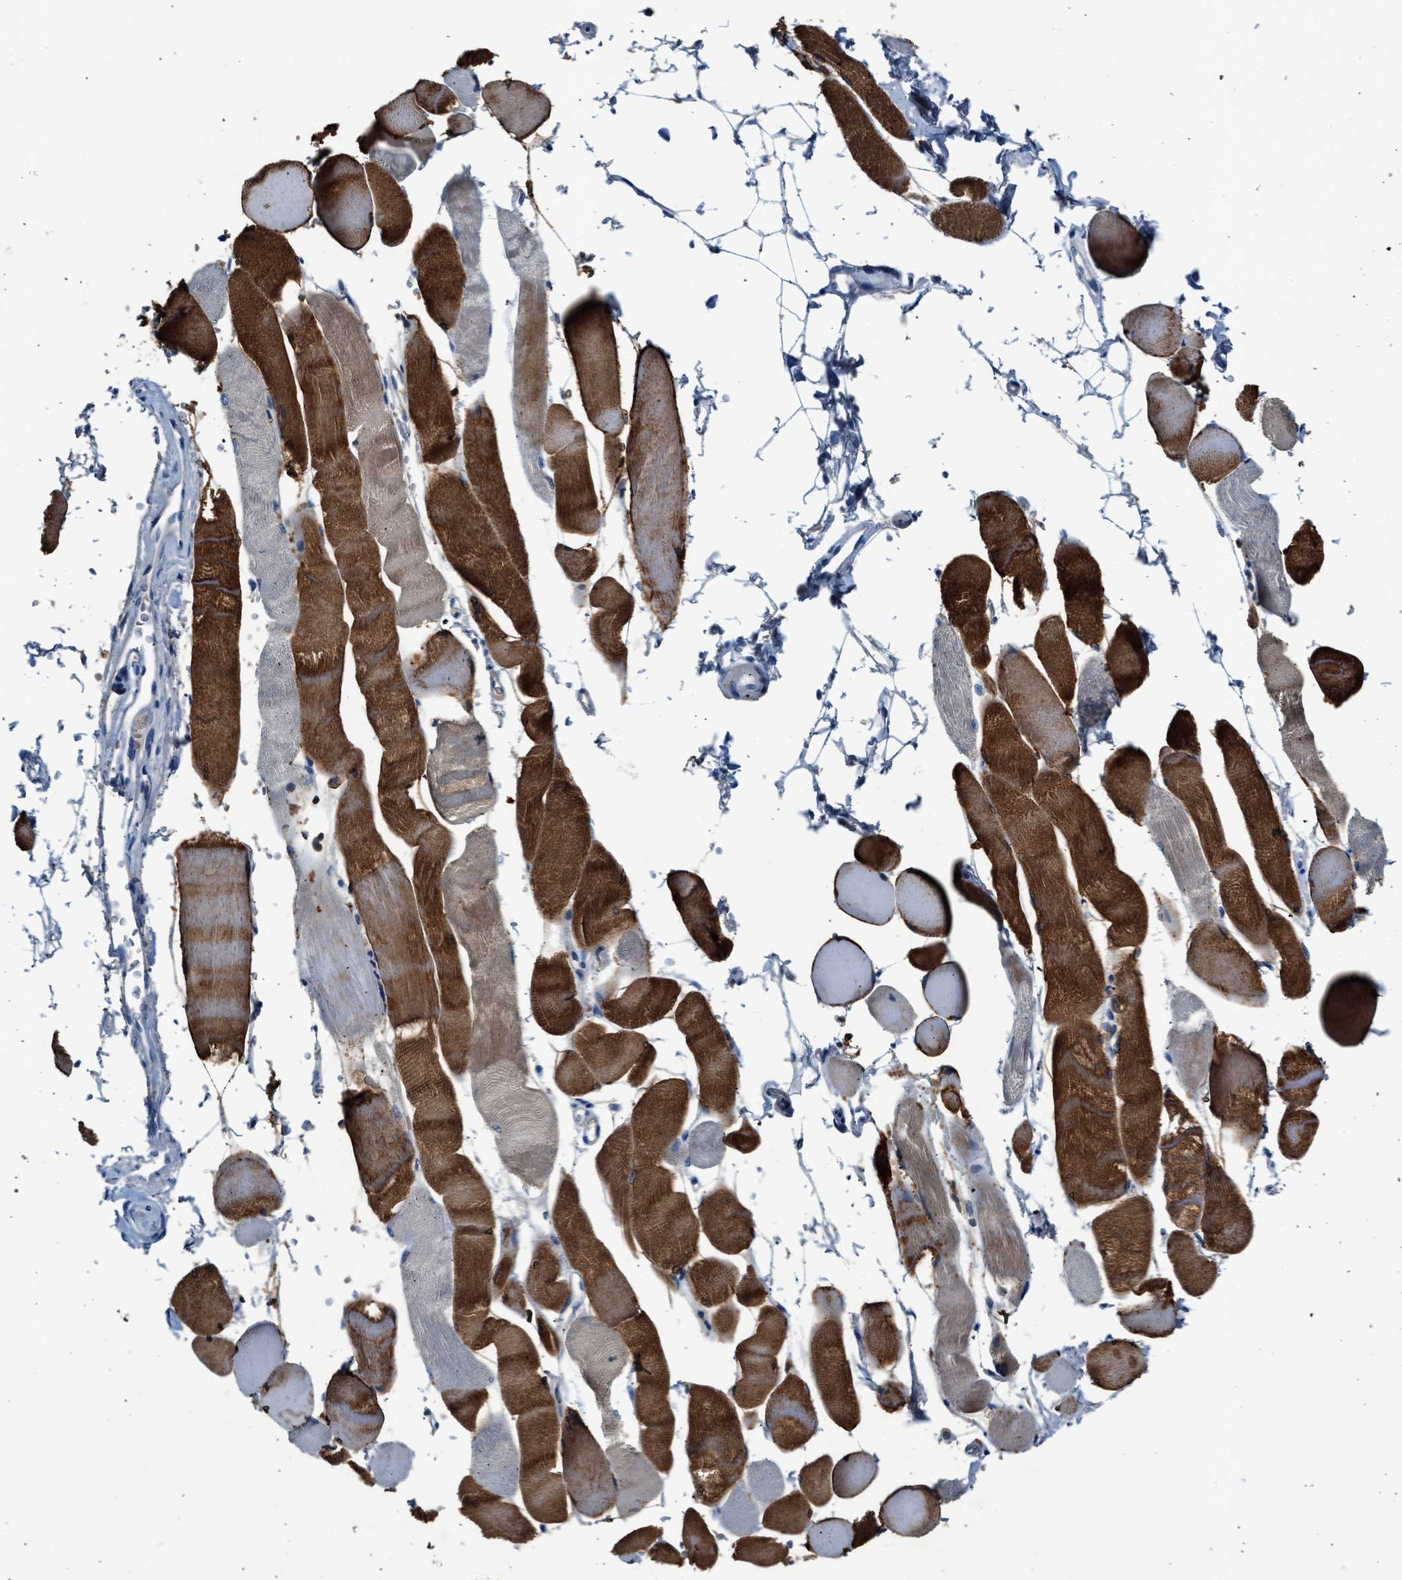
{"staining": {"intensity": "strong", "quantity": "25%-75%", "location": "cytoplasmic/membranous"}, "tissue": "skeletal muscle", "cell_type": "Myocytes", "image_type": "normal", "snomed": [{"axis": "morphology", "description": "Normal tissue, NOS"}, {"axis": "topography", "description": "Skeletal muscle"}, {"axis": "topography", "description": "Peripheral nerve tissue"}], "caption": "Benign skeletal muscle shows strong cytoplasmic/membranous positivity in about 25%-75% of myocytes.", "gene": "RWDD2B", "patient": {"sex": "female", "age": 84}}